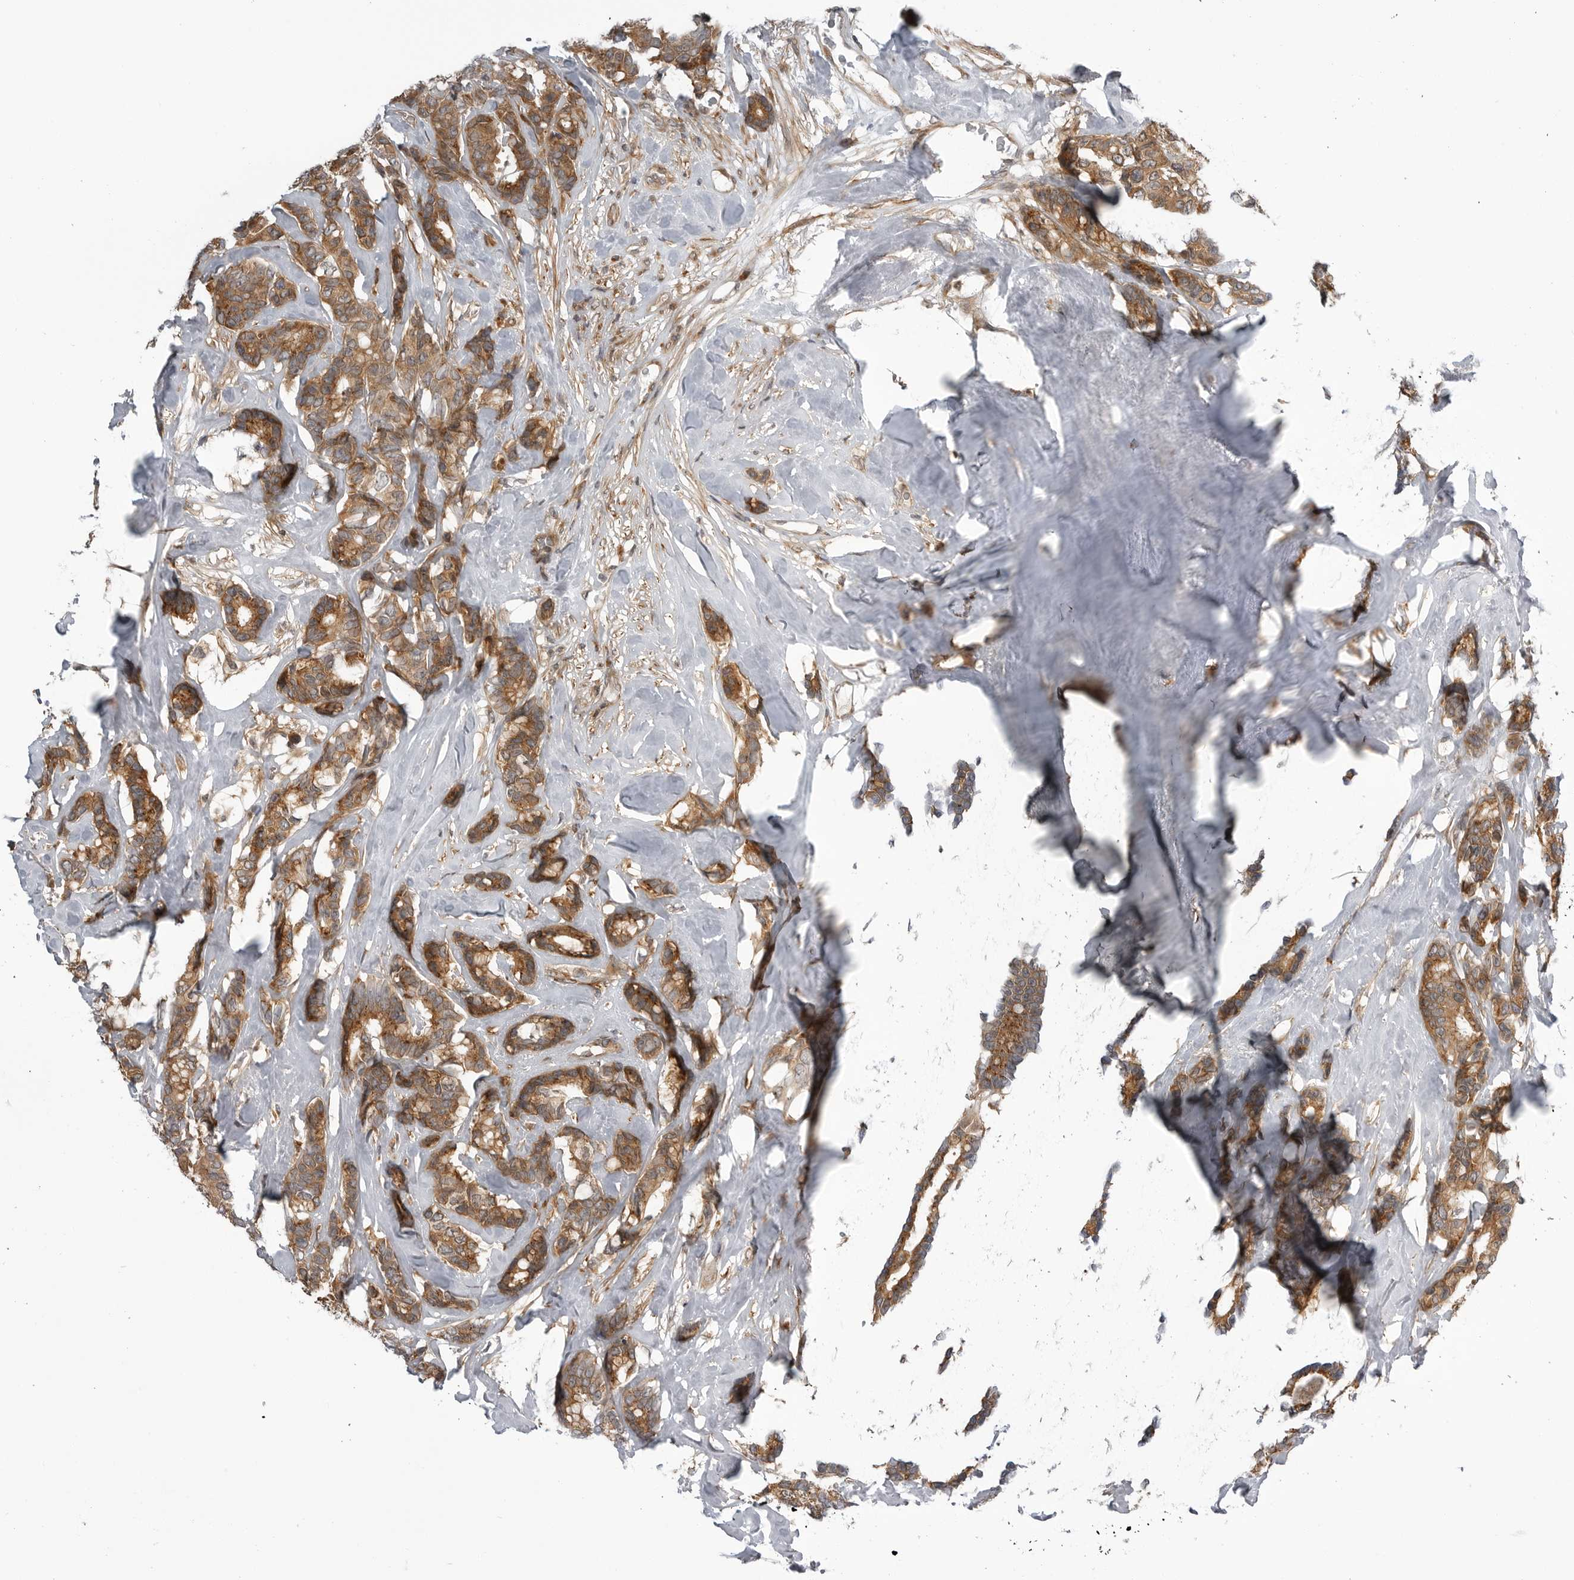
{"staining": {"intensity": "moderate", "quantity": ">75%", "location": "cytoplasmic/membranous"}, "tissue": "breast cancer", "cell_type": "Tumor cells", "image_type": "cancer", "snomed": [{"axis": "morphology", "description": "Duct carcinoma"}, {"axis": "topography", "description": "Breast"}], "caption": "Immunohistochemical staining of human breast cancer reveals moderate cytoplasmic/membranous protein expression in approximately >75% of tumor cells.", "gene": "LRRC45", "patient": {"sex": "female", "age": 87}}